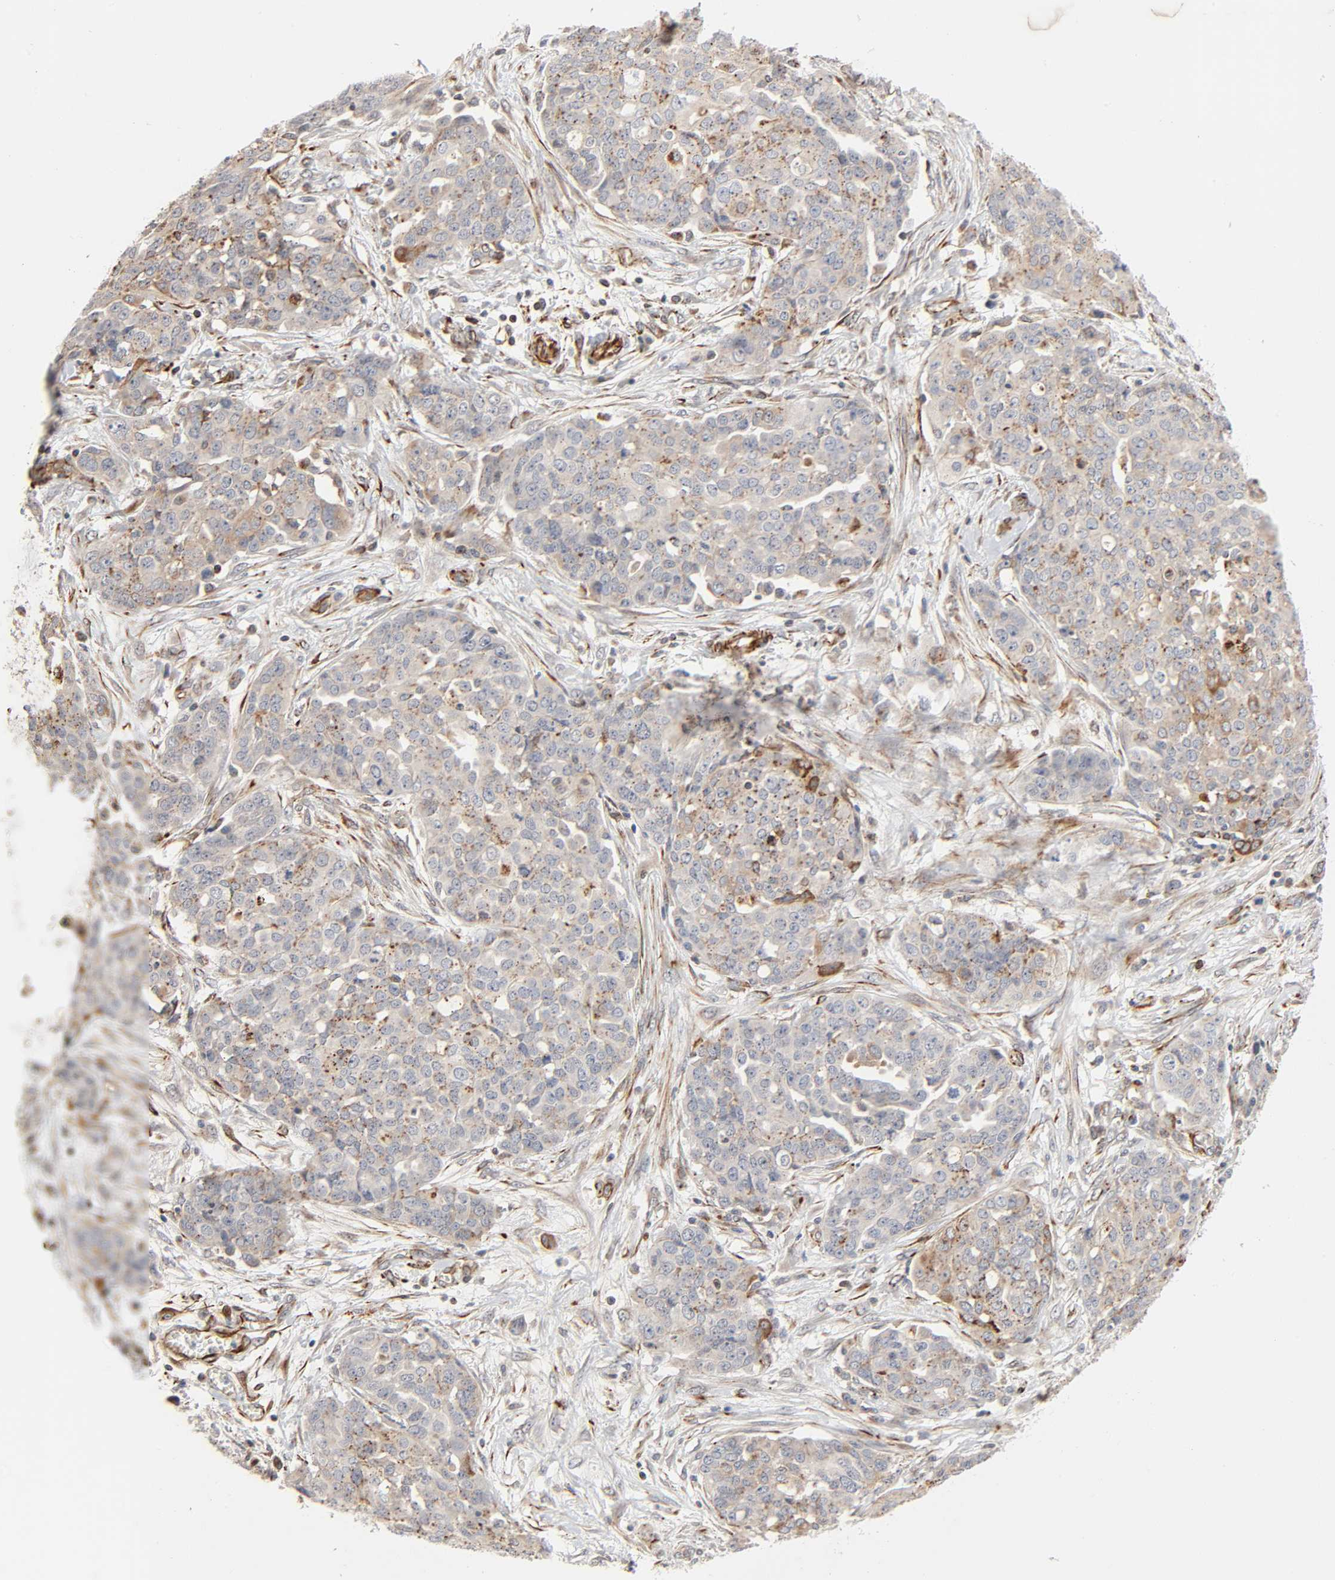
{"staining": {"intensity": "weak", "quantity": ">75%", "location": "cytoplasmic/membranous"}, "tissue": "ovarian cancer", "cell_type": "Tumor cells", "image_type": "cancer", "snomed": [{"axis": "morphology", "description": "Cystadenocarcinoma, serous, NOS"}, {"axis": "topography", "description": "Soft tissue"}, {"axis": "topography", "description": "Ovary"}], "caption": "About >75% of tumor cells in ovarian cancer (serous cystadenocarcinoma) show weak cytoplasmic/membranous protein positivity as visualized by brown immunohistochemical staining.", "gene": "REEP6", "patient": {"sex": "female", "age": 57}}